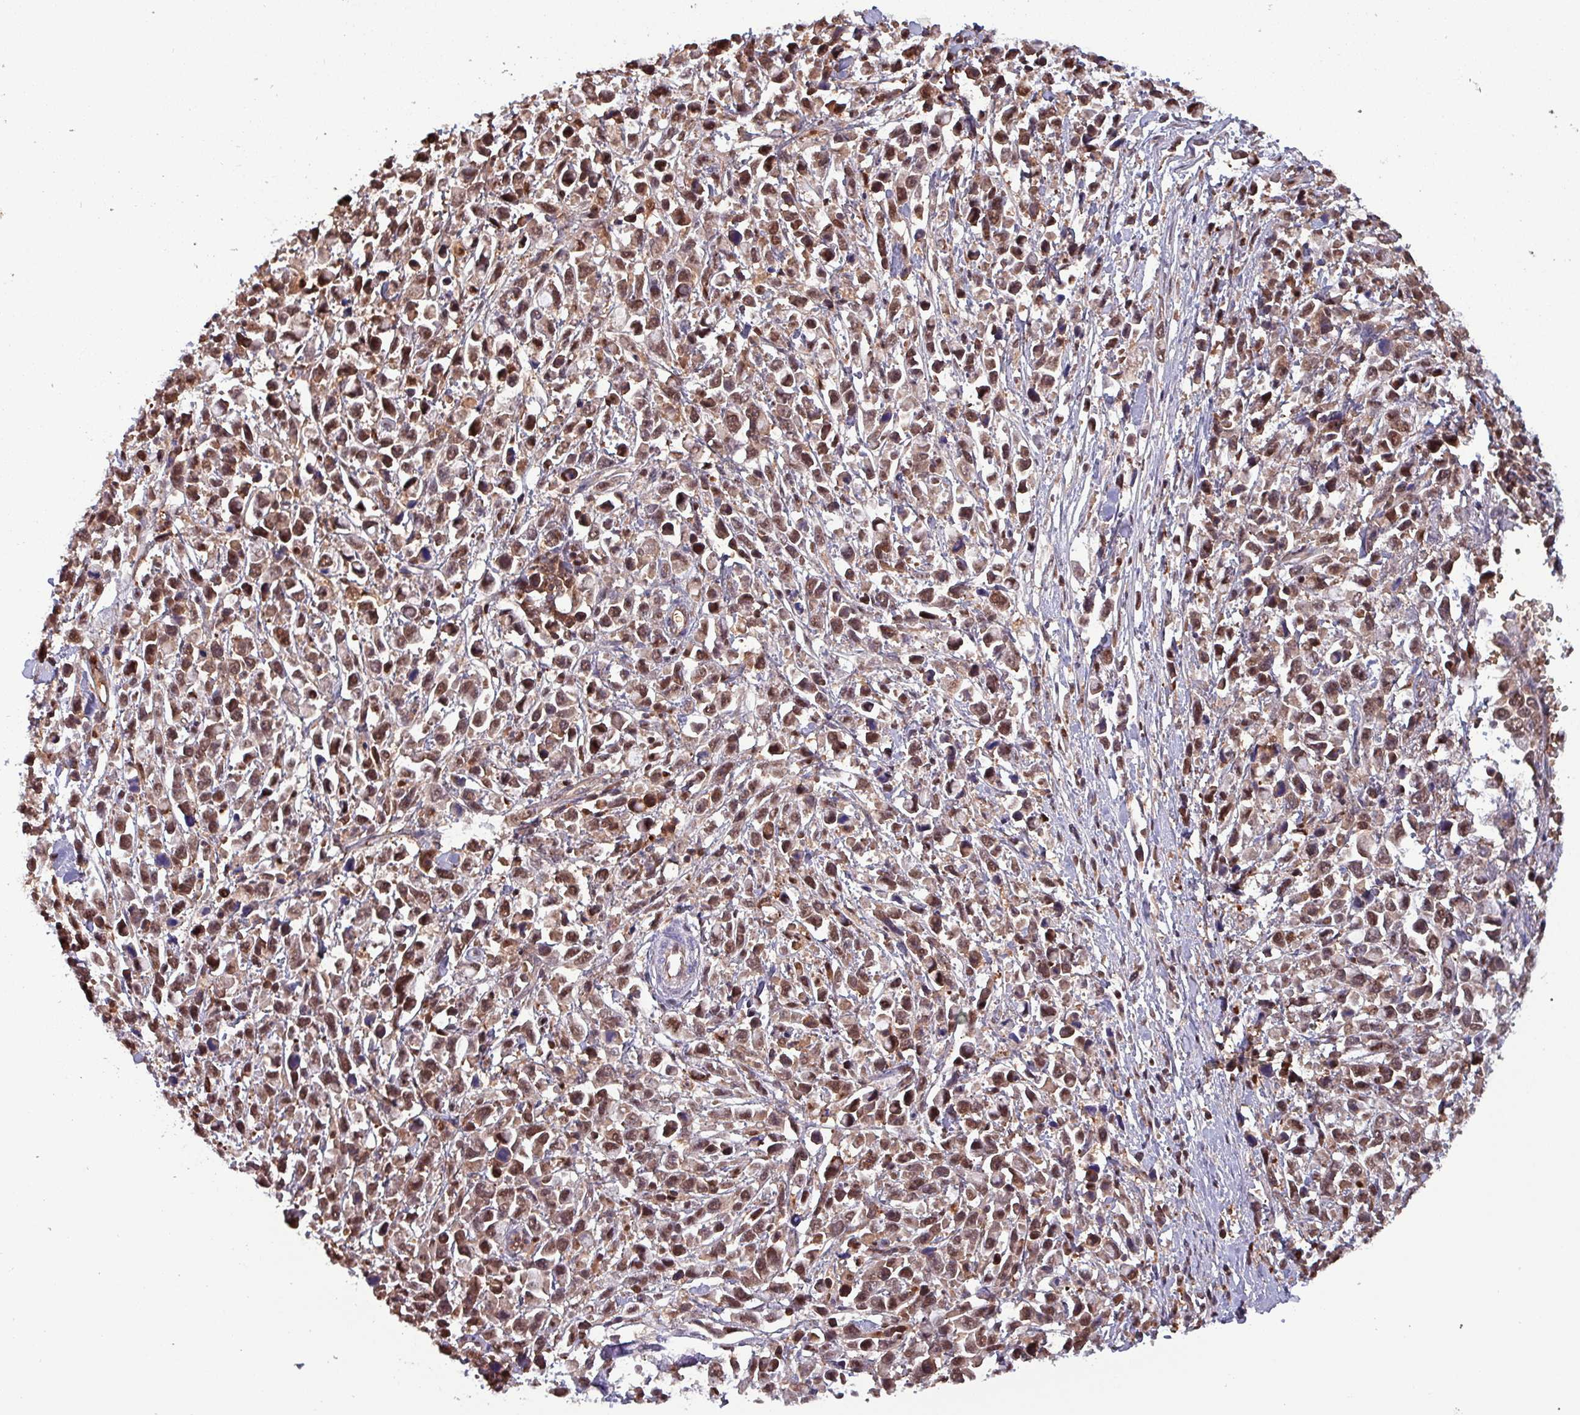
{"staining": {"intensity": "moderate", "quantity": ">75%", "location": "cytoplasmic/membranous,nuclear"}, "tissue": "stomach cancer", "cell_type": "Tumor cells", "image_type": "cancer", "snomed": [{"axis": "morphology", "description": "Adenocarcinoma, NOS"}, {"axis": "topography", "description": "Stomach"}], "caption": "Tumor cells reveal medium levels of moderate cytoplasmic/membranous and nuclear staining in about >75% of cells in stomach cancer (adenocarcinoma). (brown staining indicates protein expression, while blue staining denotes nuclei).", "gene": "PSMB8", "patient": {"sex": "female", "age": 81}}